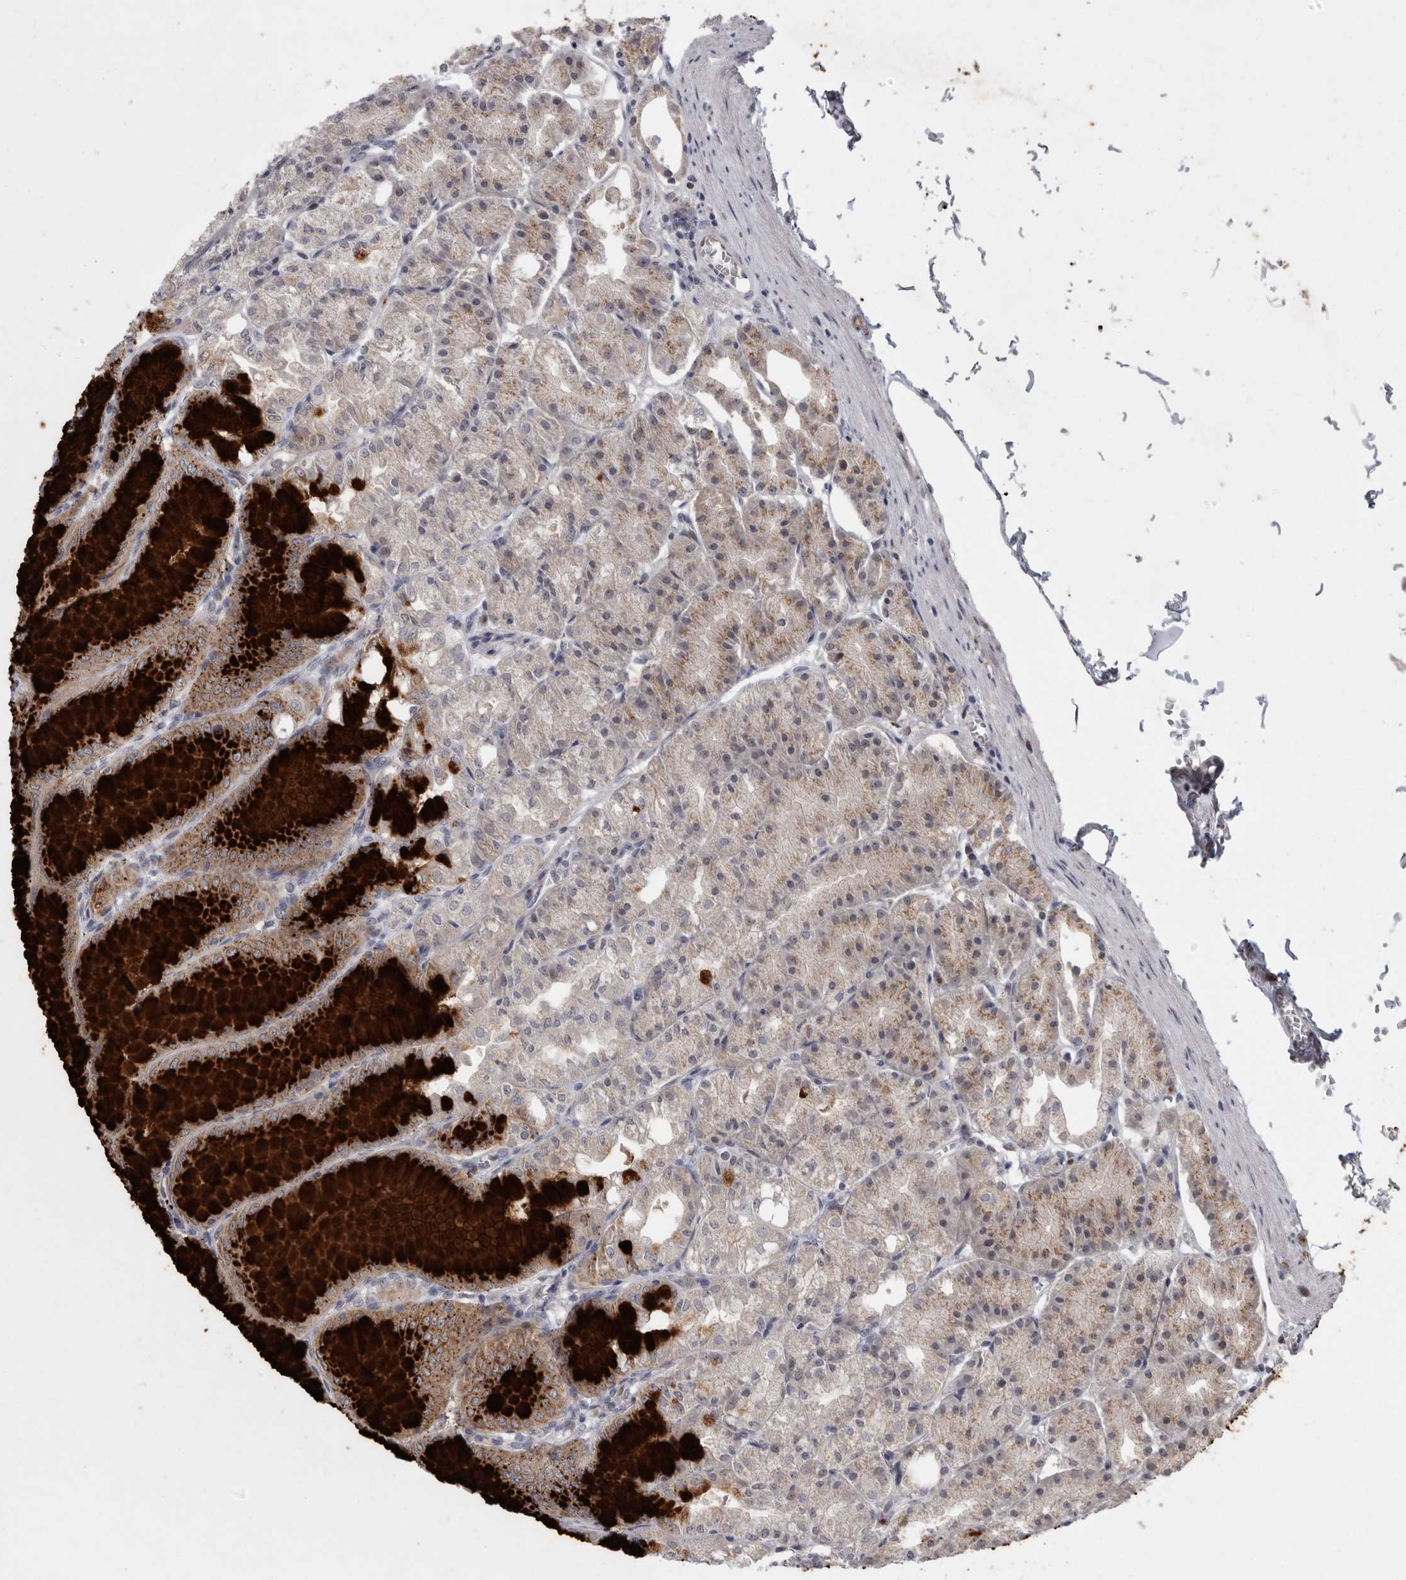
{"staining": {"intensity": "strong", "quantity": "25%-75%", "location": "cytoplasmic/membranous"}, "tissue": "stomach", "cell_type": "Glandular cells", "image_type": "normal", "snomed": [{"axis": "morphology", "description": "Normal tissue, NOS"}, {"axis": "topography", "description": "Stomach, lower"}], "caption": "Strong cytoplasmic/membranous expression is seen in about 25%-75% of glandular cells in unremarkable stomach.", "gene": "MAN2A1", "patient": {"sex": "male", "age": 71}}